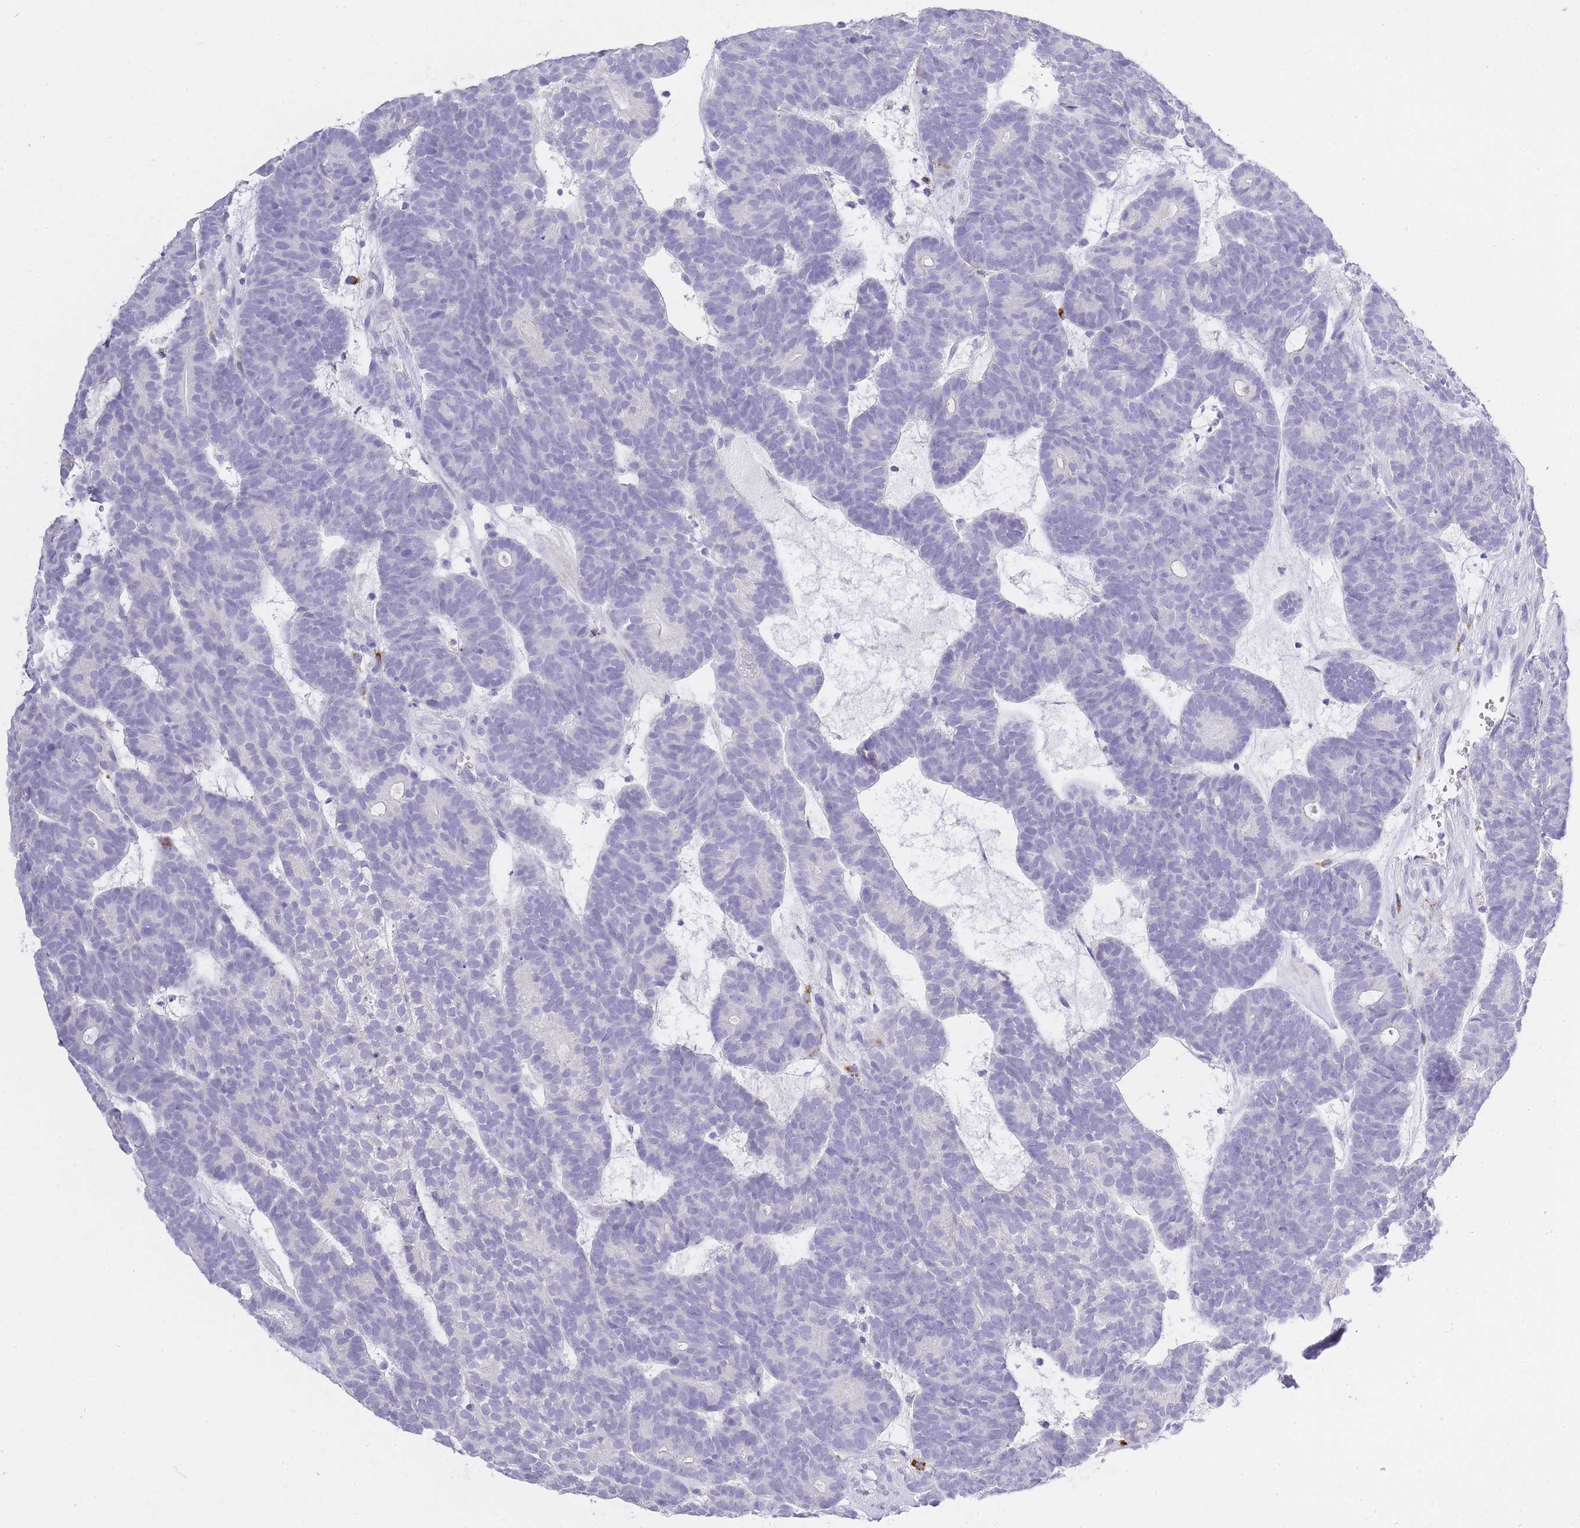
{"staining": {"intensity": "negative", "quantity": "none", "location": "none"}, "tissue": "head and neck cancer", "cell_type": "Tumor cells", "image_type": "cancer", "snomed": [{"axis": "morphology", "description": "Adenocarcinoma, NOS"}, {"axis": "topography", "description": "Head-Neck"}], "caption": "This is an IHC image of head and neck adenocarcinoma. There is no expression in tumor cells.", "gene": "RHO", "patient": {"sex": "female", "age": 81}}